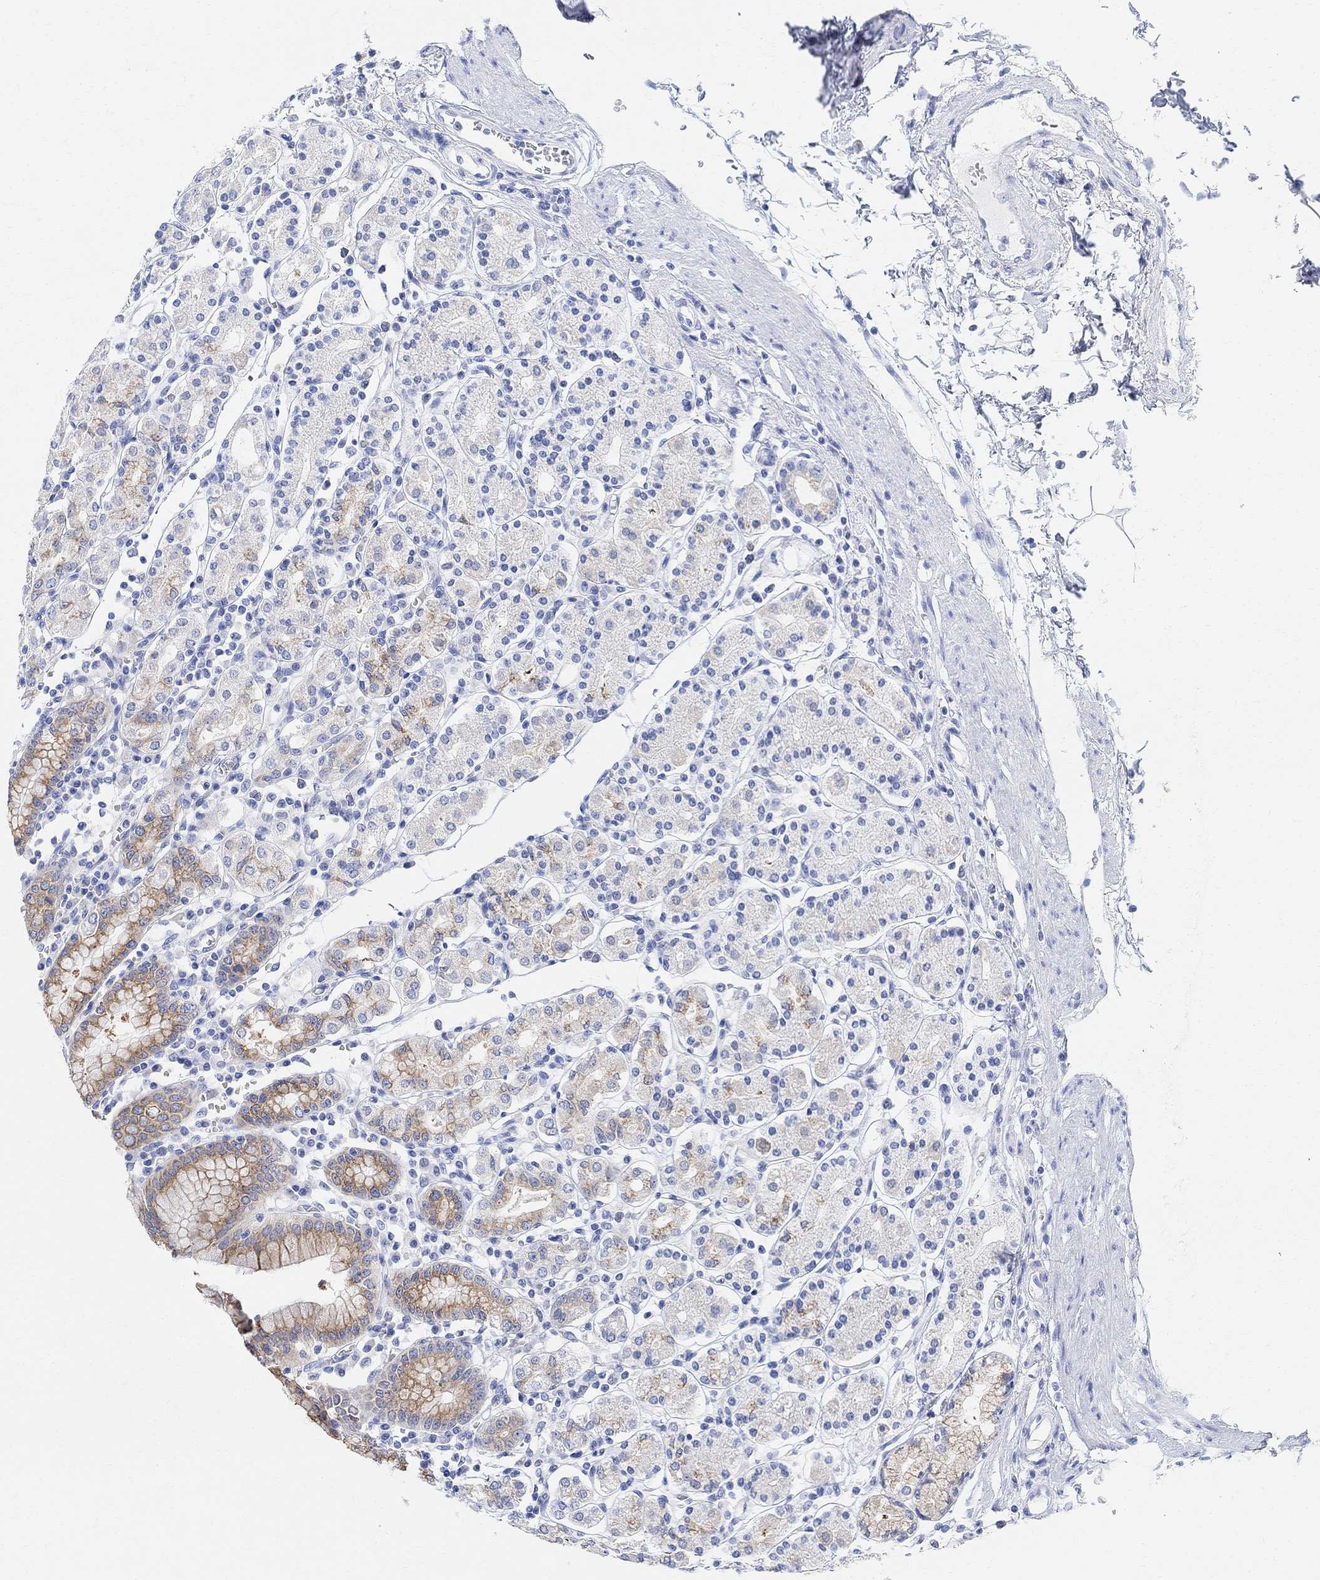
{"staining": {"intensity": "moderate", "quantity": ">75%", "location": "cytoplasmic/membranous"}, "tissue": "stomach", "cell_type": "Glandular cells", "image_type": "normal", "snomed": [{"axis": "morphology", "description": "Normal tissue, NOS"}, {"axis": "topography", "description": "Stomach, upper"}, {"axis": "topography", "description": "Stomach"}], "caption": "Immunohistochemistry (IHC) histopathology image of normal human stomach stained for a protein (brown), which shows medium levels of moderate cytoplasmic/membranous positivity in approximately >75% of glandular cells.", "gene": "RETNLB", "patient": {"sex": "male", "age": 62}}